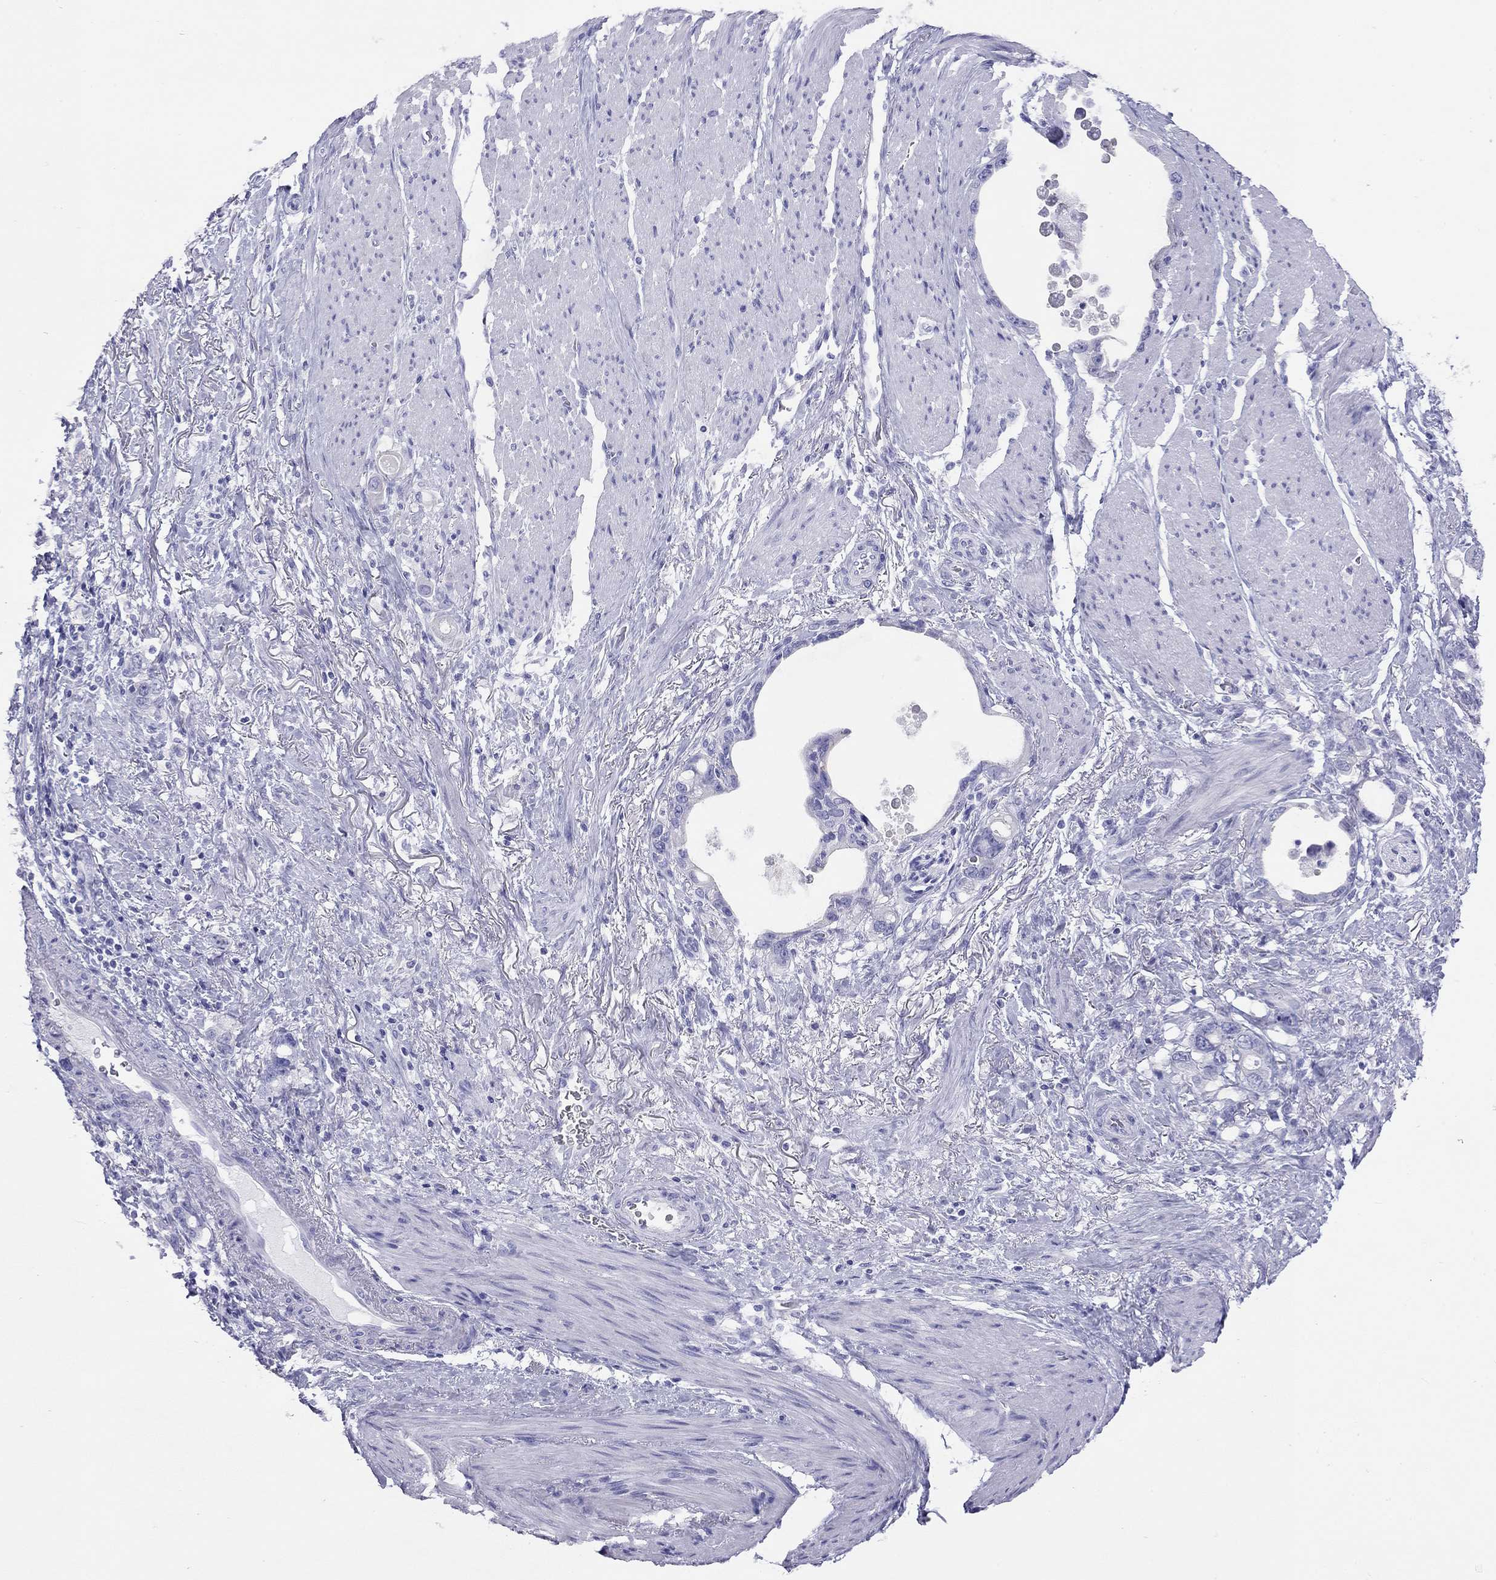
{"staining": {"intensity": "negative", "quantity": "none", "location": "none"}, "tissue": "stomach cancer", "cell_type": "Tumor cells", "image_type": "cancer", "snomed": [{"axis": "morphology", "description": "Adenocarcinoma, NOS"}, {"axis": "topography", "description": "Stomach, upper"}], "caption": "A photomicrograph of stomach adenocarcinoma stained for a protein demonstrates no brown staining in tumor cells.", "gene": "HLA-DQB2", "patient": {"sex": "male", "age": 74}}